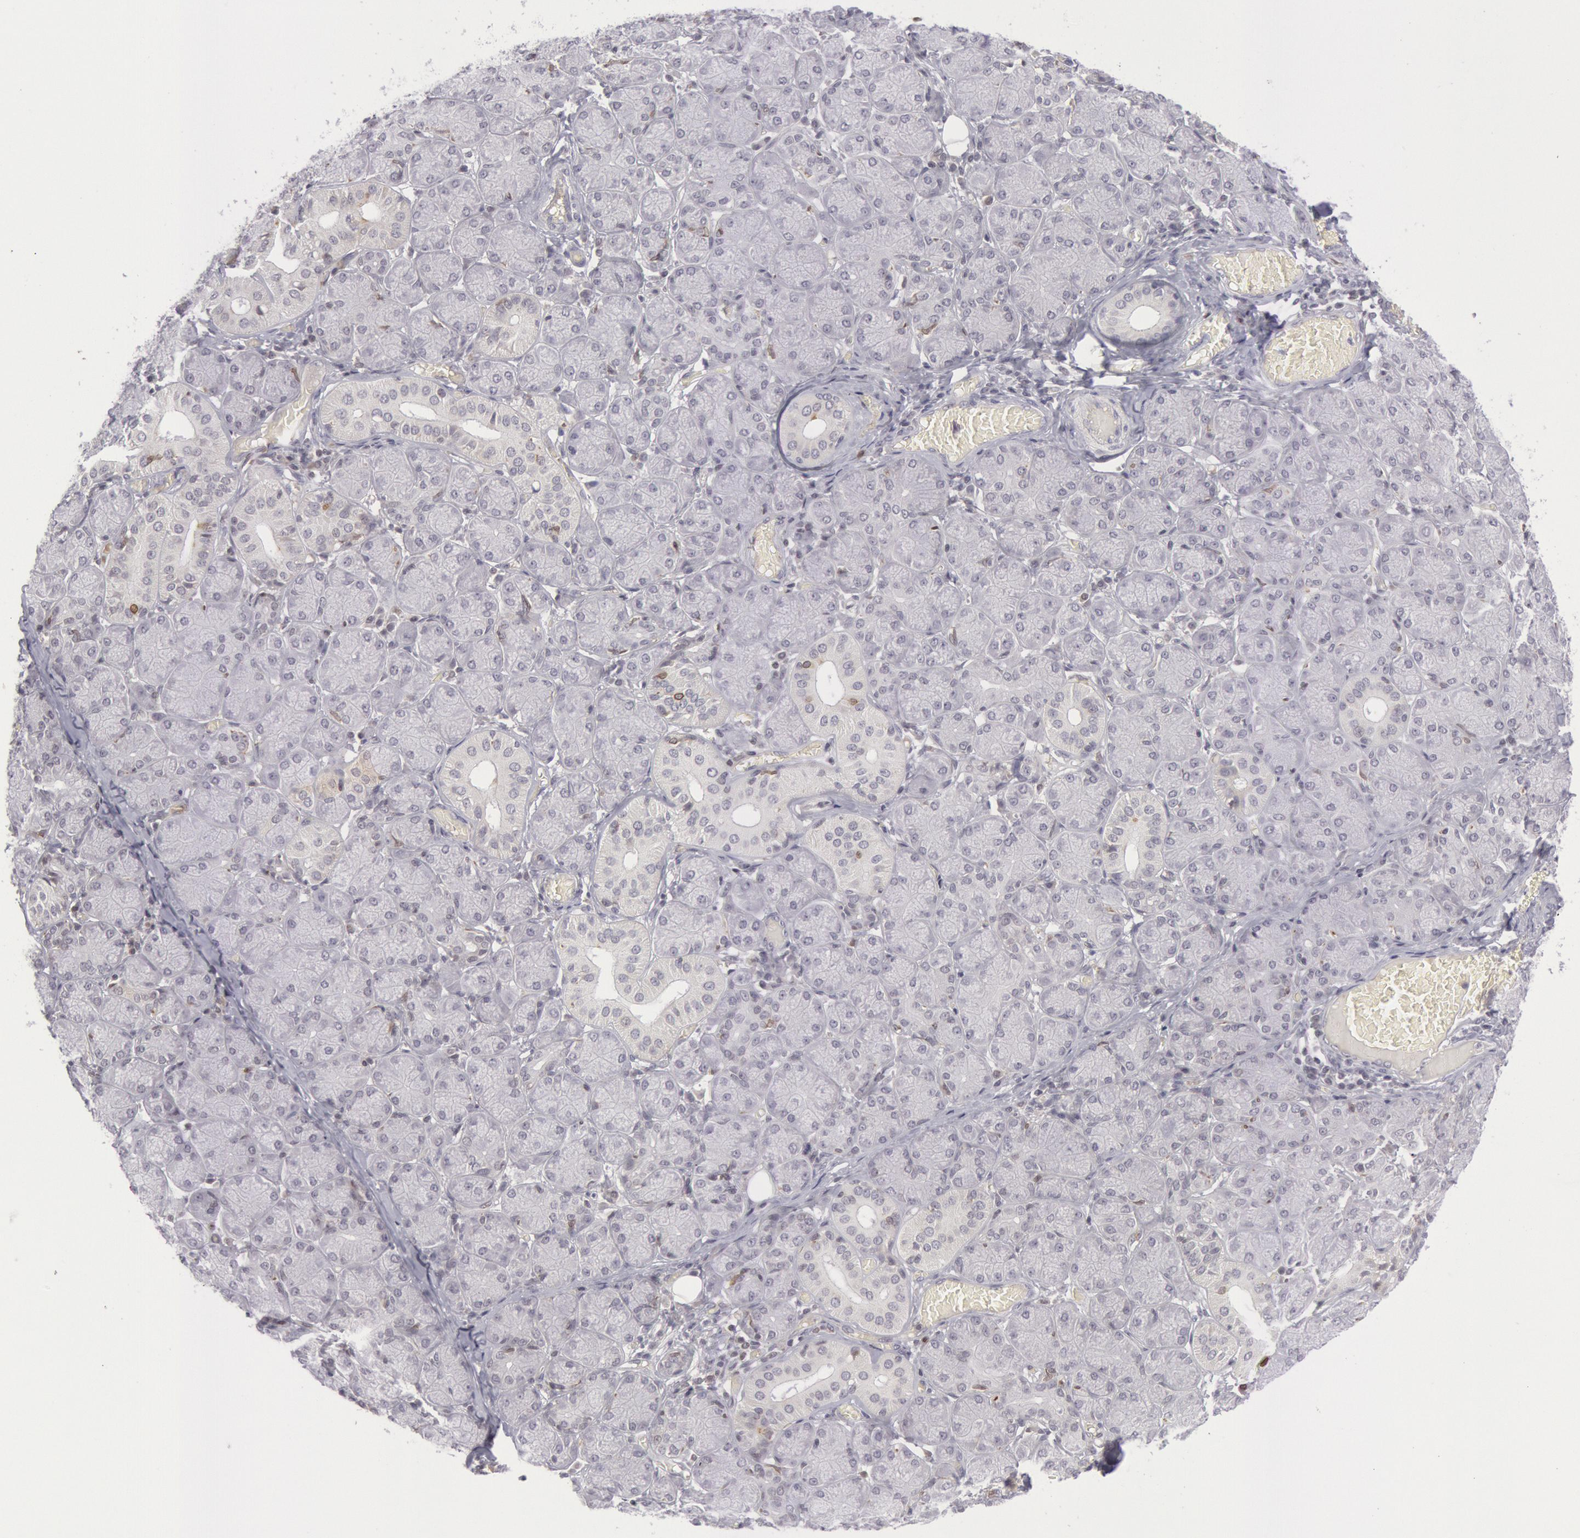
{"staining": {"intensity": "moderate", "quantity": "<25%", "location": "cytoplasmic/membranous"}, "tissue": "salivary gland", "cell_type": "Glandular cells", "image_type": "normal", "snomed": [{"axis": "morphology", "description": "Normal tissue, NOS"}, {"axis": "topography", "description": "Salivary gland"}], "caption": "Protein staining of unremarkable salivary gland displays moderate cytoplasmic/membranous staining in approximately <25% of glandular cells.", "gene": "PTGS2", "patient": {"sex": "female", "age": 24}}